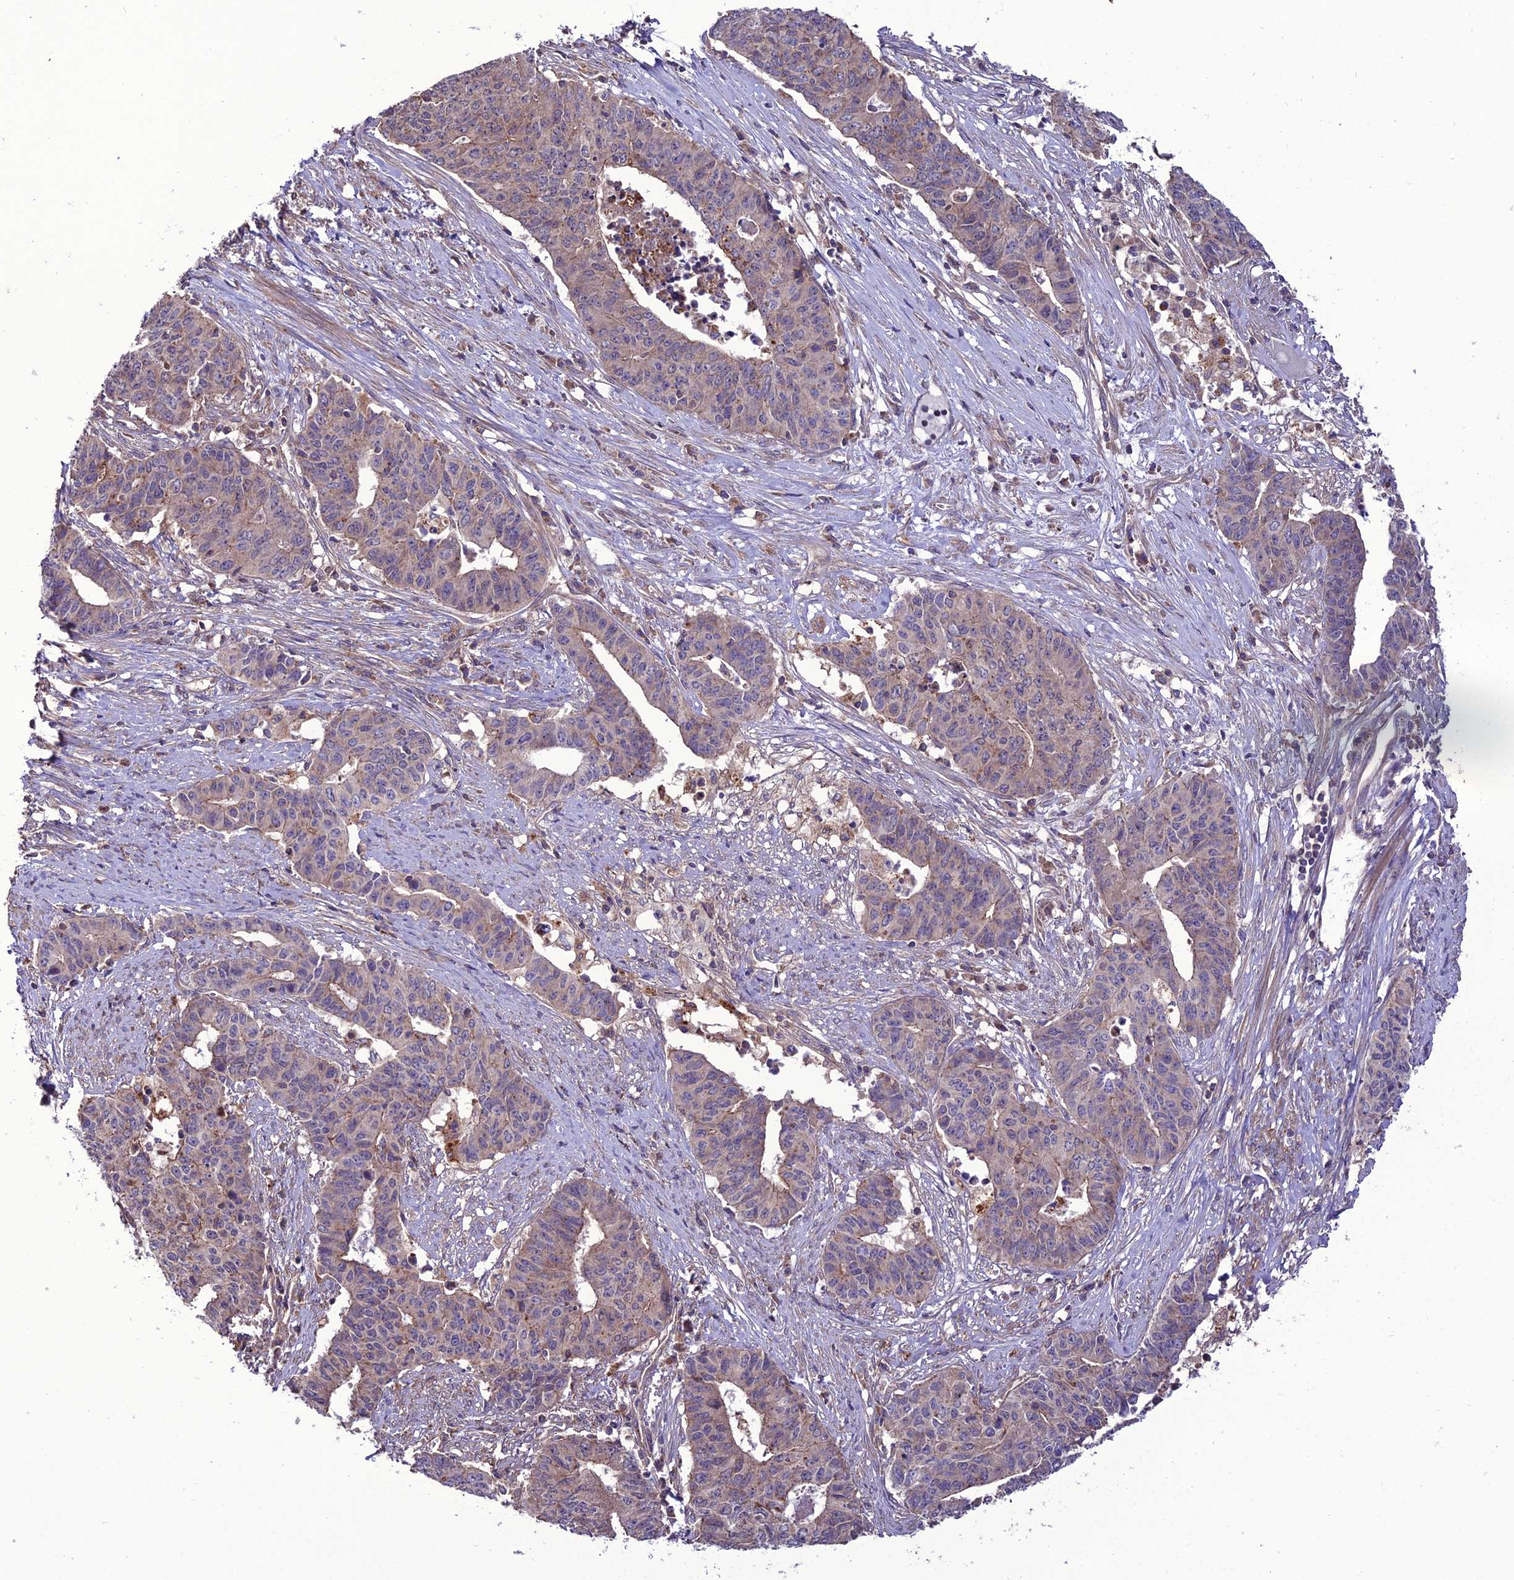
{"staining": {"intensity": "moderate", "quantity": "<25%", "location": "cytoplasmic/membranous"}, "tissue": "endometrial cancer", "cell_type": "Tumor cells", "image_type": "cancer", "snomed": [{"axis": "morphology", "description": "Adenocarcinoma, NOS"}, {"axis": "topography", "description": "Endometrium"}], "caption": "Immunohistochemistry (IHC) (DAB (3,3'-diaminobenzidine)) staining of human endometrial adenocarcinoma demonstrates moderate cytoplasmic/membranous protein positivity in about <25% of tumor cells.", "gene": "PPIL3", "patient": {"sex": "female", "age": 59}}